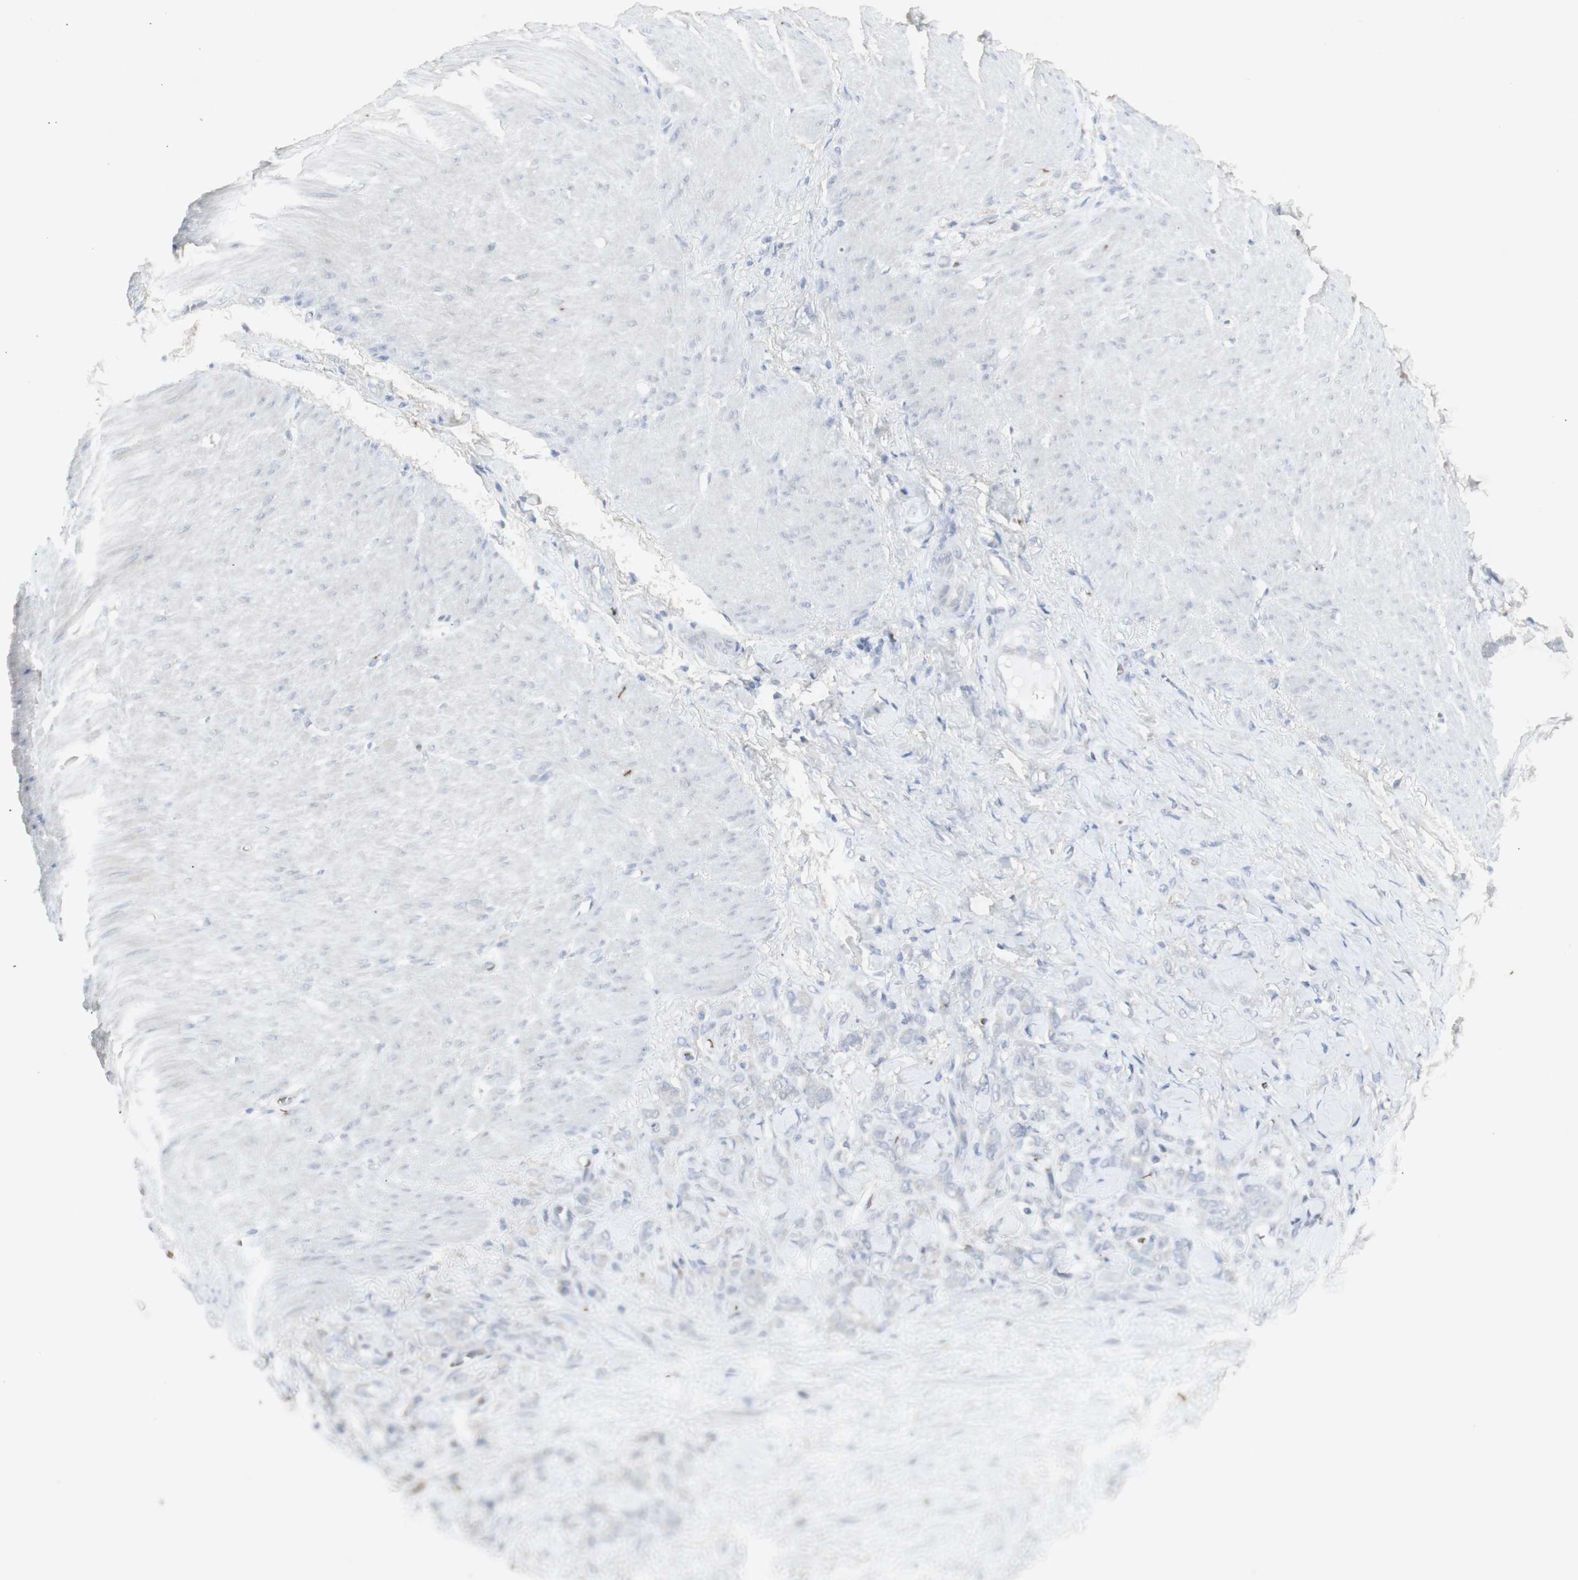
{"staining": {"intensity": "negative", "quantity": "none", "location": "none"}, "tissue": "stomach cancer", "cell_type": "Tumor cells", "image_type": "cancer", "snomed": [{"axis": "morphology", "description": "Adenocarcinoma, NOS"}, {"axis": "topography", "description": "Stomach"}], "caption": "High magnification brightfield microscopy of stomach adenocarcinoma stained with DAB (brown) and counterstained with hematoxylin (blue): tumor cells show no significant positivity.", "gene": "INS", "patient": {"sex": "male", "age": 82}}